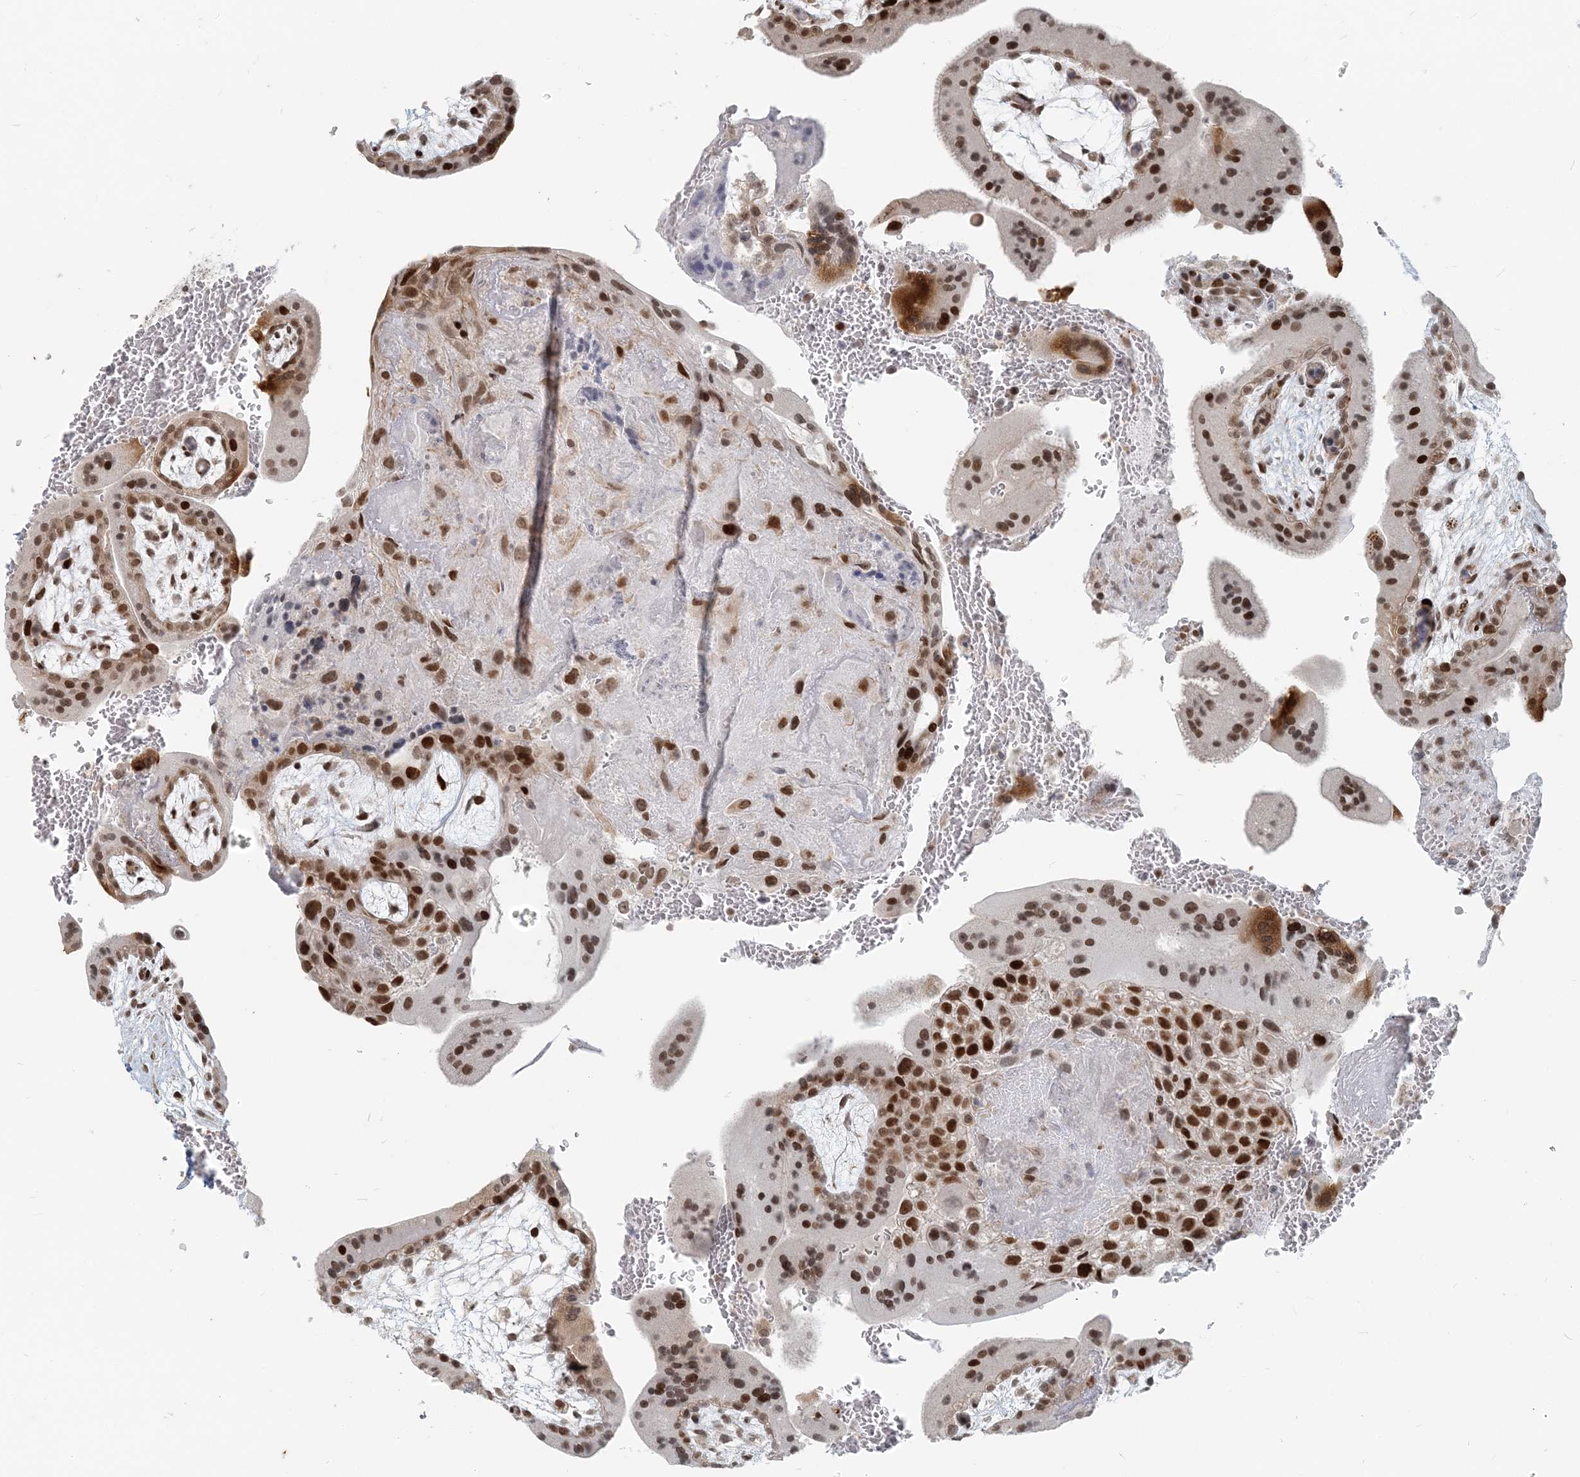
{"staining": {"intensity": "moderate", "quantity": ">75%", "location": "cytoplasmic/membranous,nuclear"}, "tissue": "placenta", "cell_type": "Decidual cells", "image_type": "normal", "snomed": [{"axis": "morphology", "description": "Normal tissue, NOS"}, {"axis": "topography", "description": "Placenta"}], "caption": "Human placenta stained with a brown dye shows moderate cytoplasmic/membranous,nuclear positive expression in approximately >75% of decidual cells.", "gene": "BAZ1B", "patient": {"sex": "female", "age": 35}}